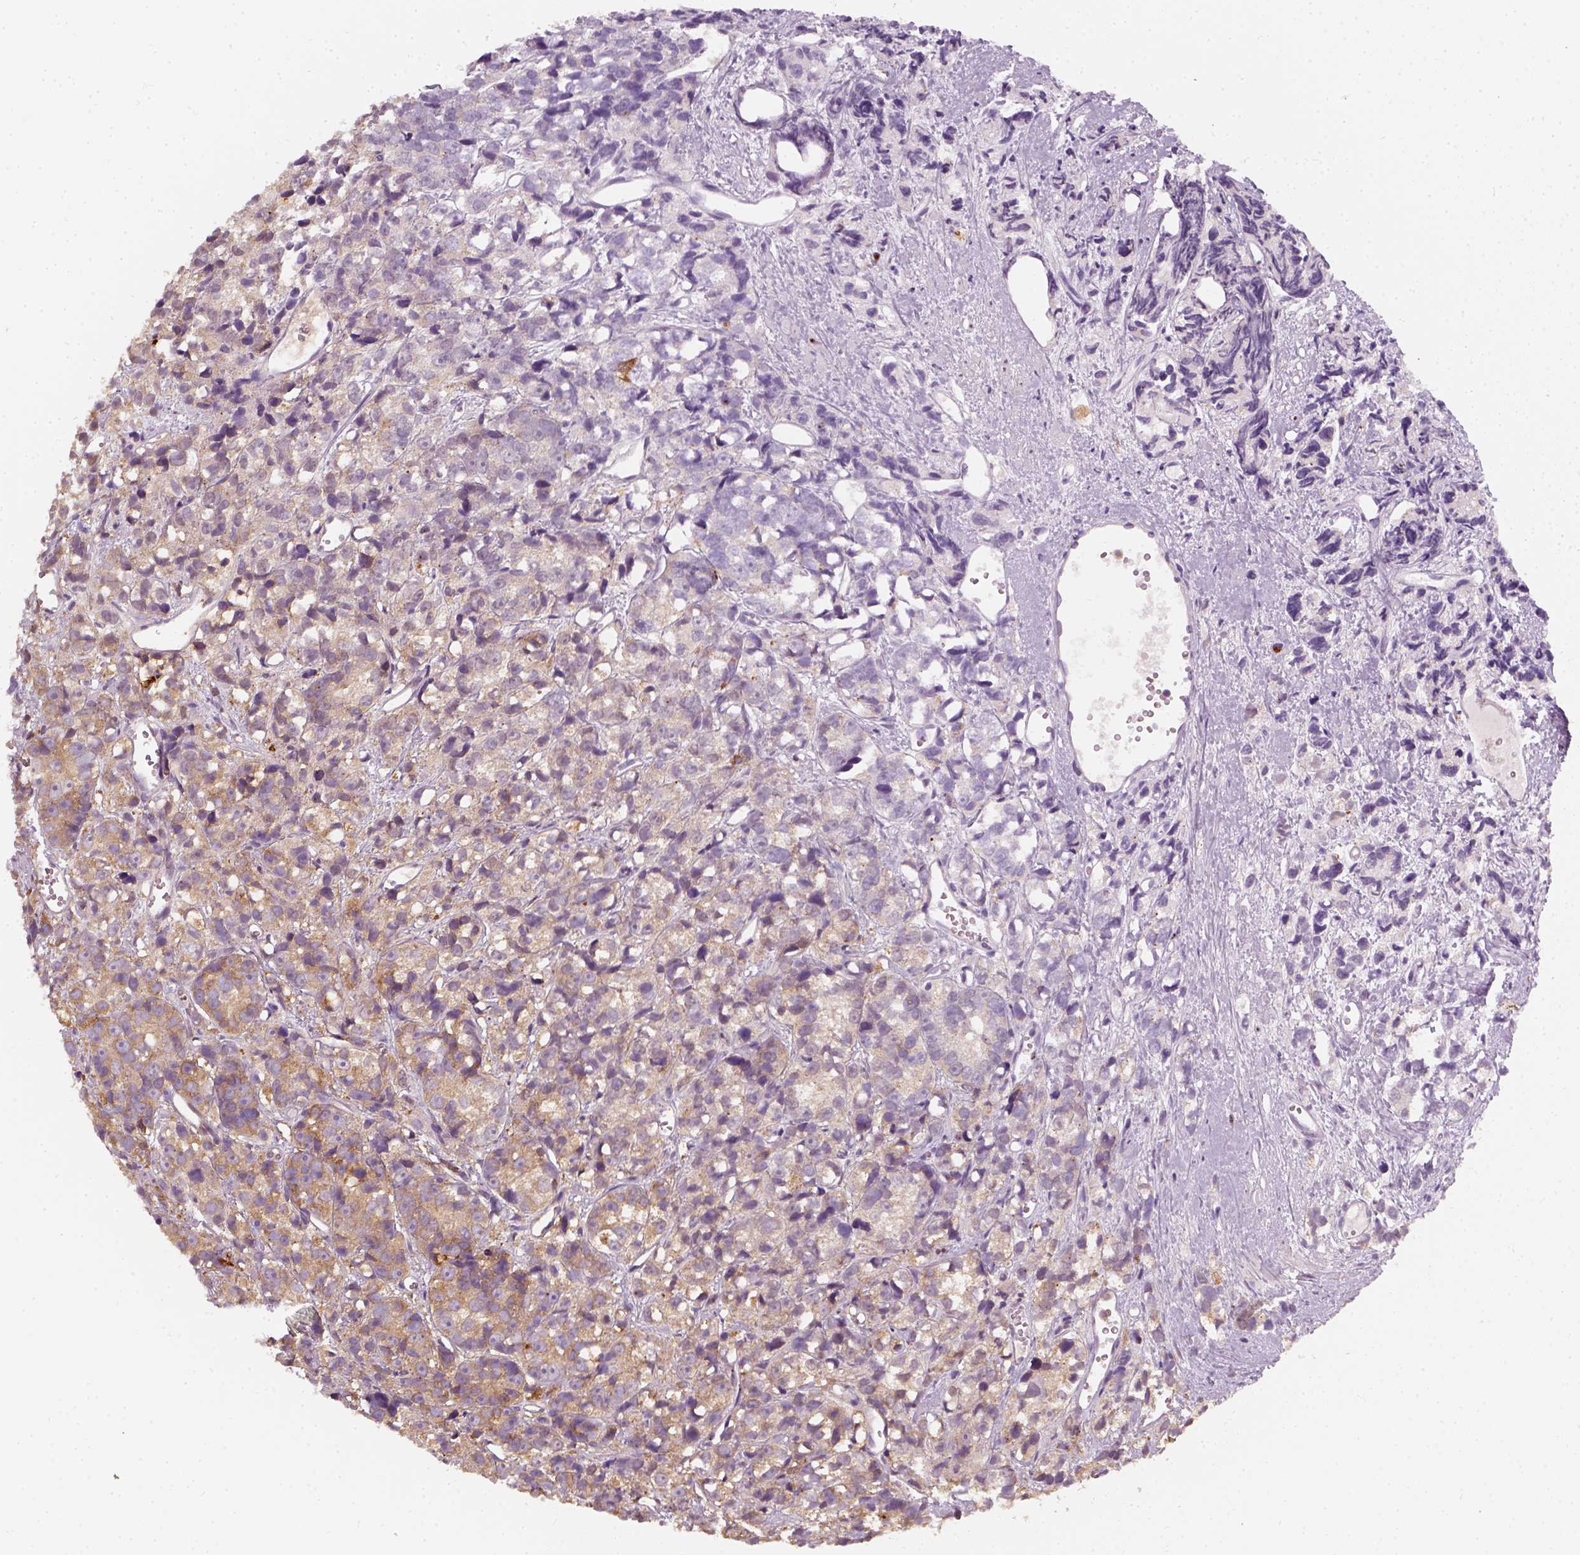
{"staining": {"intensity": "moderate", "quantity": ">75%", "location": "cytoplasmic/membranous"}, "tissue": "prostate cancer", "cell_type": "Tumor cells", "image_type": "cancer", "snomed": [{"axis": "morphology", "description": "Adenocarcinoma, High grade"}, {"axis": "topography", "description": "Prostate"}], "caption": "Immunohistochemistry (IHC) (DAB) staining of adenocarcinoma (high-grade) (prostate) exhibits moderate cytoplasmic/membranous protein positivity in about >75% of tumor cells.", "gene": "SQSTM1", "patient": {"sex": "male", "age": 77}}